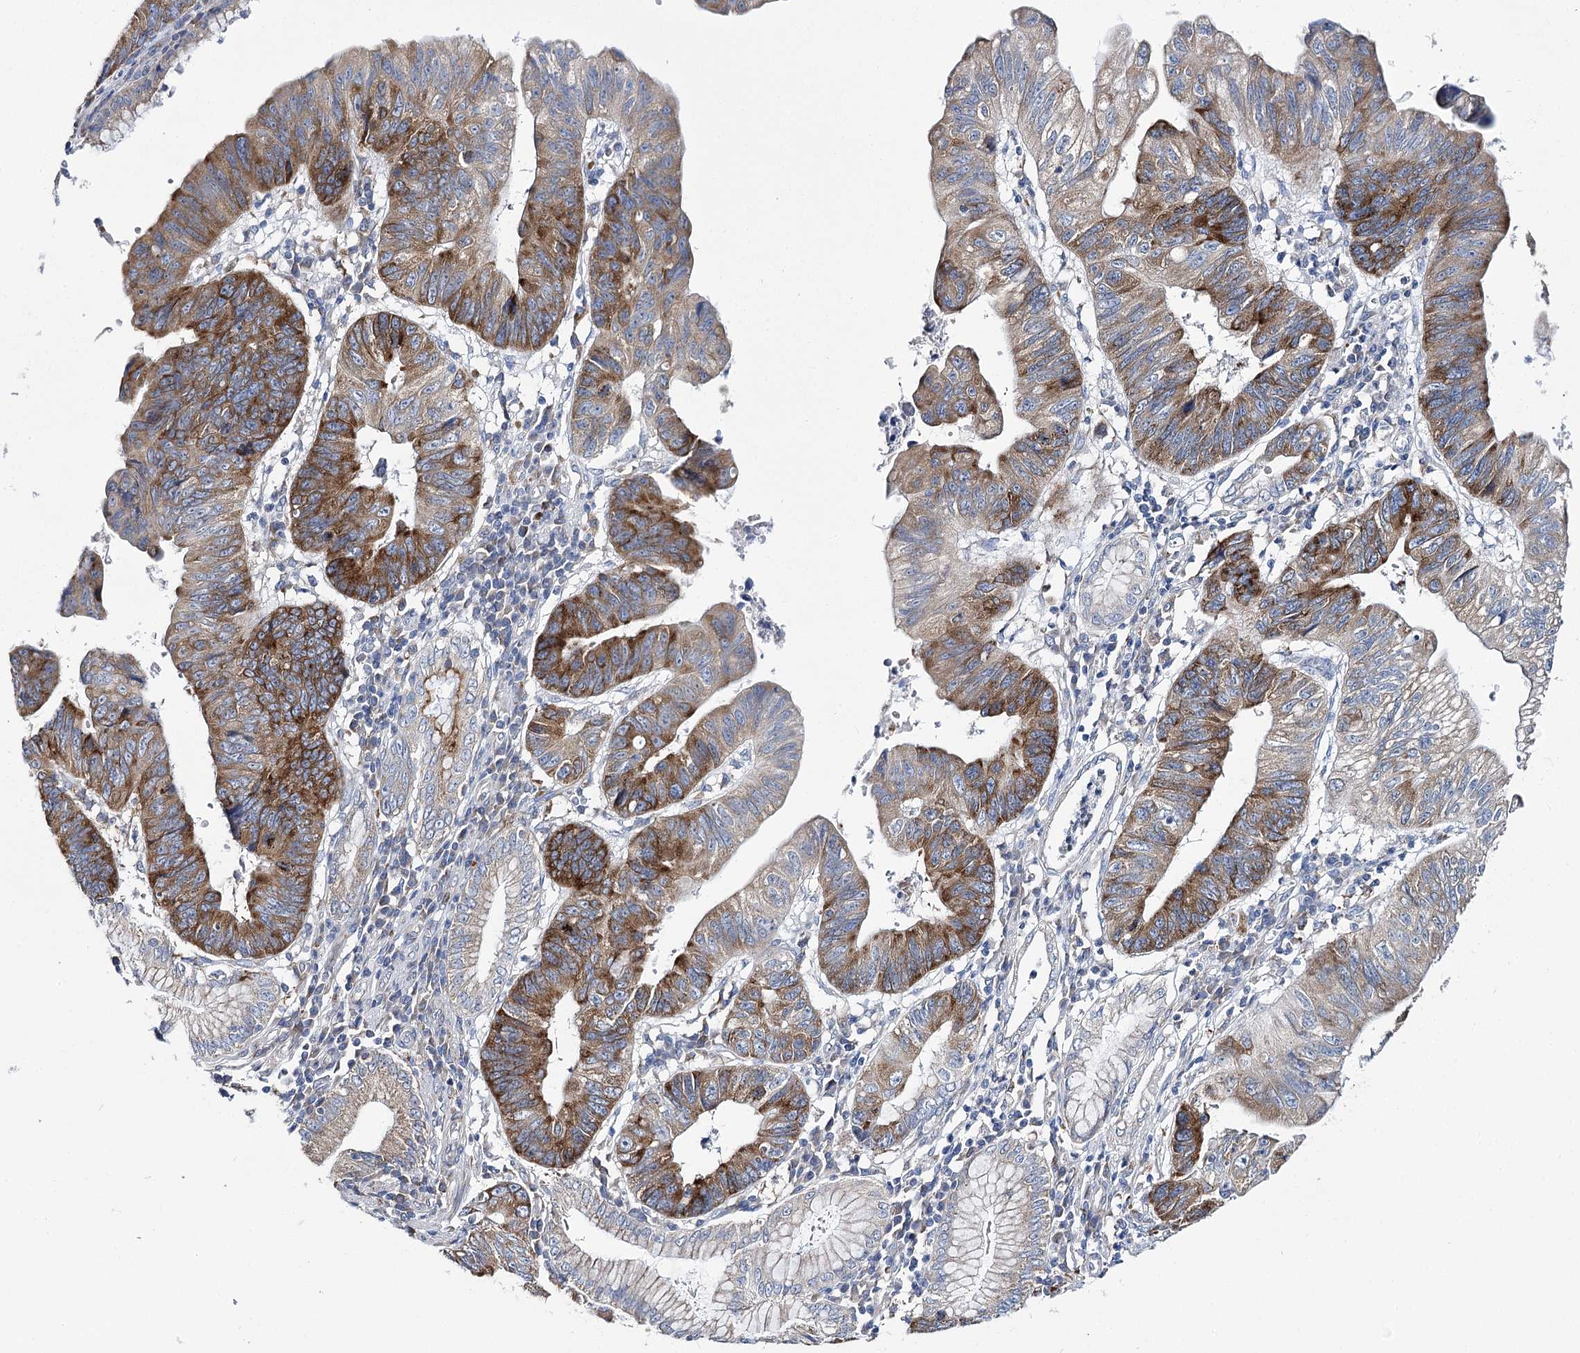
{"staining": {"intensity": "moderate", "quantity": ">75%", "location": "cytoplasmic/membranous"}, "tissue": "stomach cancer", "cell_type": "Tumor cells", "image_type": "cancer", "snomed": [{"axis": "morphology", "description": "Adenocarcinoma, NOS"}, {"axis": "topography", "description": "Stomach"}], "caption": "Immunohistochemistry (DAB (3,3'-diaminobenzidine)) staining of stomach cancer demonstrates moderate cytoplasmic/membranous protein staining in about >75% of tumor cells. (Stains: DAB (3,3'-diaminobenzidine) in brown, nuclei in blue, Microscopy: brightfield microscopy at high magnification).", "gene": "THUMPD3", "patient": {"sex": "male", "age": 59}}